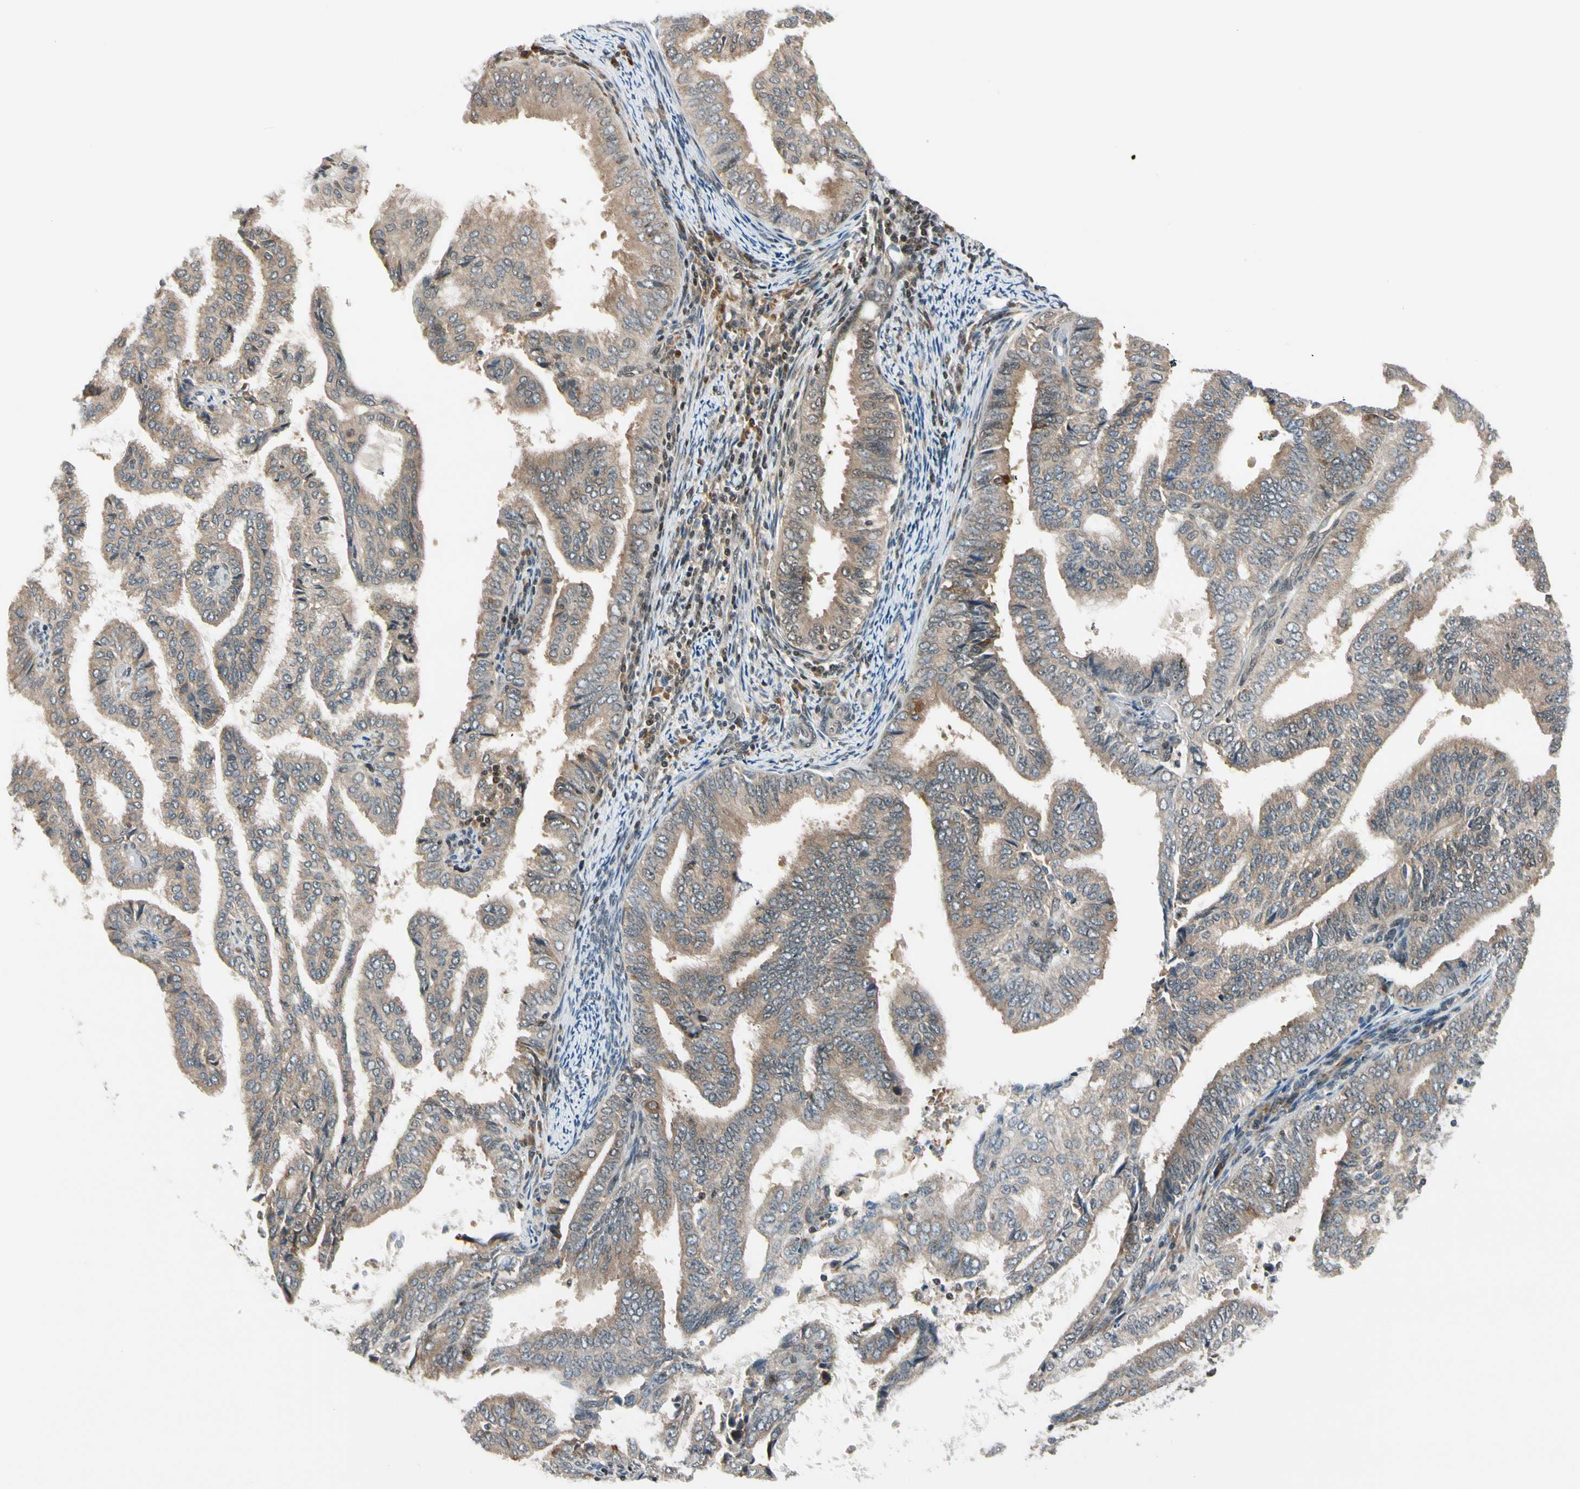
{"staining": {"intensity": "moderate", "quantity": ">75%", "location": "cytoplasmic/membranous"}, "tissue": "endometrial cancer", "cell_type": "Tumor cells", "image_type": "cancer", "snomed": [{"axis": "morphology", "description": "Adenocarcinoma, NOS"}, {"axis": "topography", "description": "Endometrium"}], "caption": "Adenocarcinoma (endometrial) tissue demonstrates moderate cytoplasmic/membranous expression in about >75% of tumor cells", "gene": "DAXX", "patient": {"sex": "female", "age": 58}}